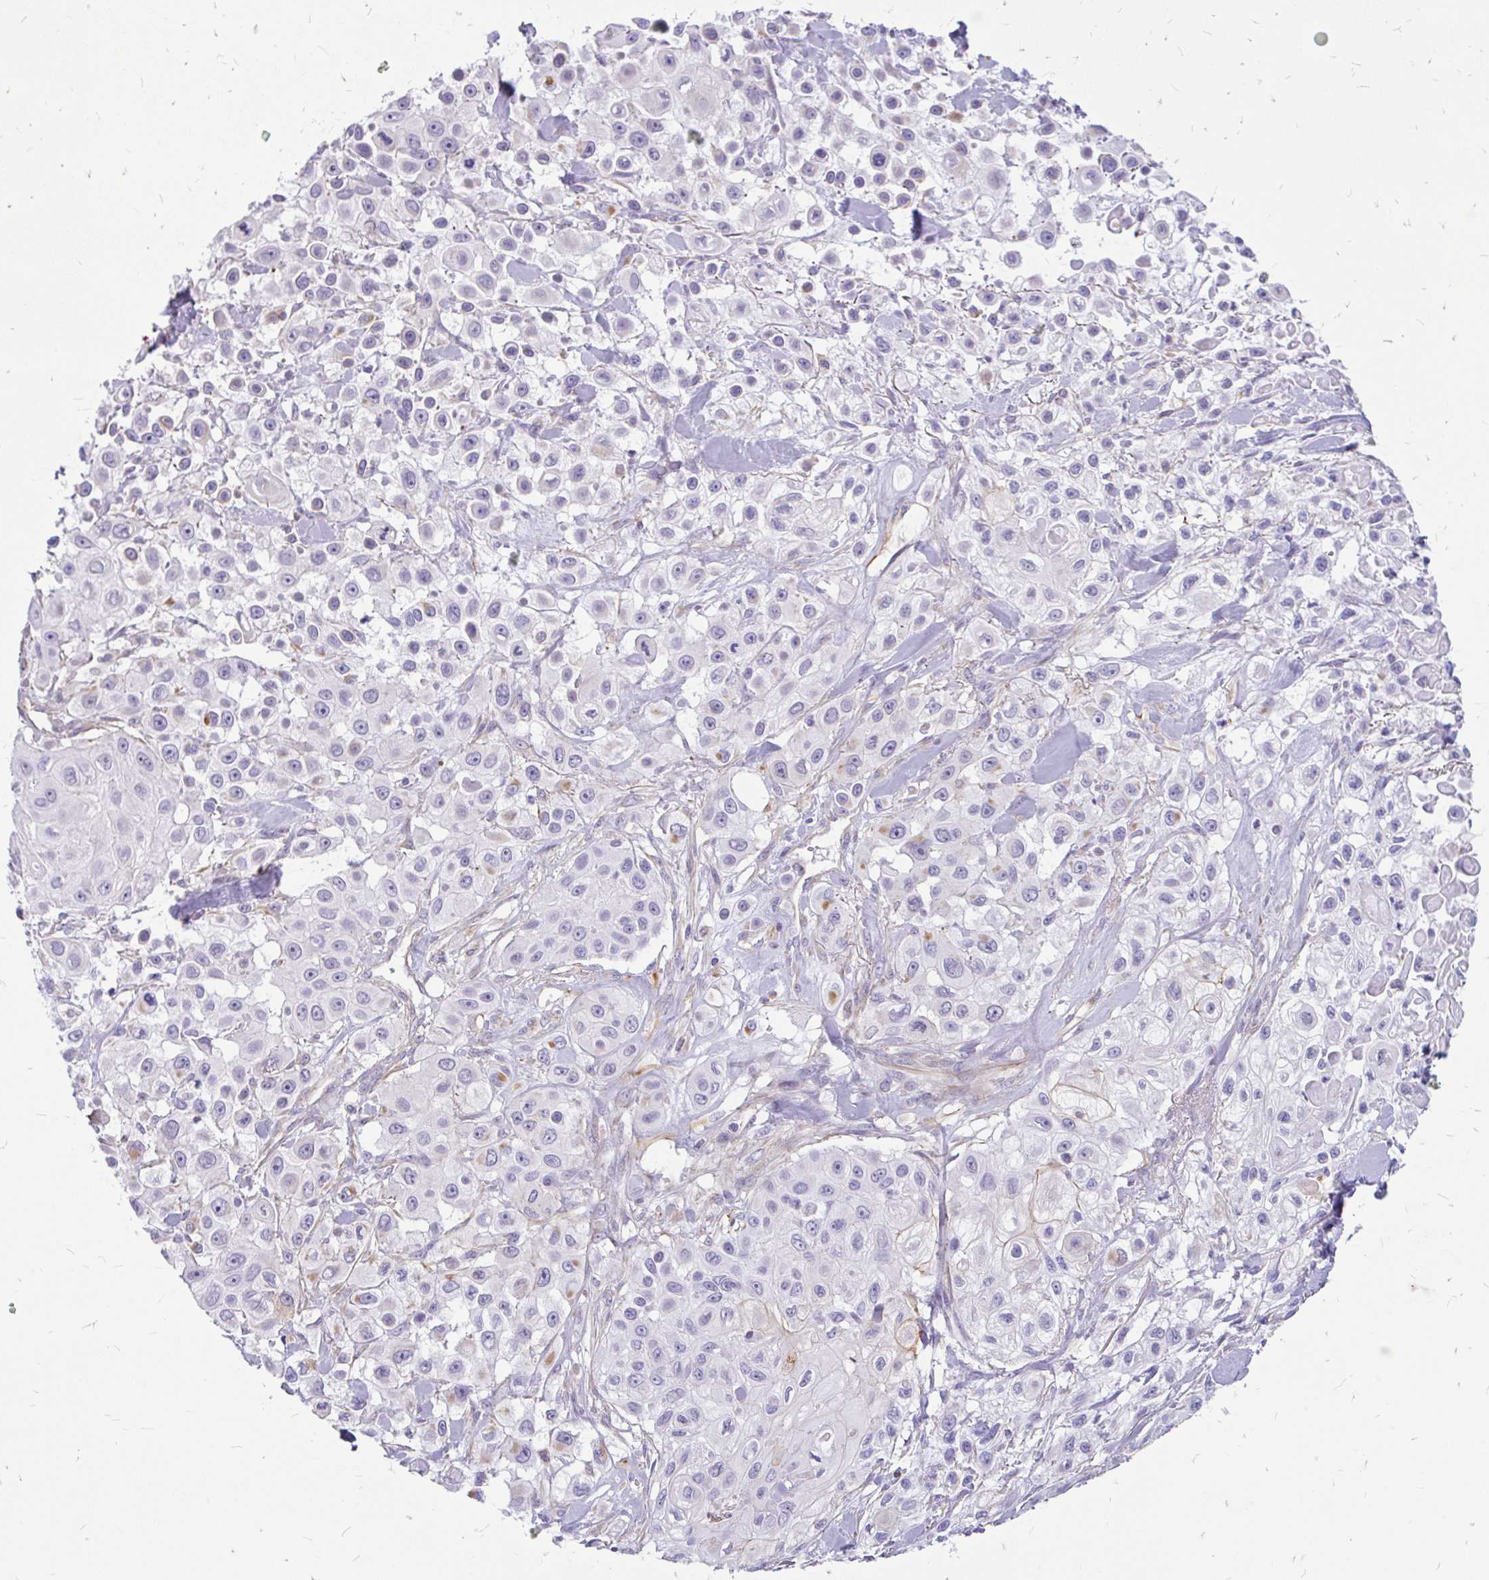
{"staining": {"intensity": "negative", "quantity": "none", "location": "none"}, "tissue": "skin cancer", "cell_type": "Tumor cells", "image_type": "cancer", "snomed": [{"axis": "morphology", "description": "Squamous cell carcinoma, NOS"}, {"axis": "topography", "description": "Skin"}], "caption": "This is an immunohistochemistry micrograph of human skin squamous cell carcinoma. There is no expression in tumor cells.", "gene": "FAM83C", "patient": {"sex": "male", "age": 63}}